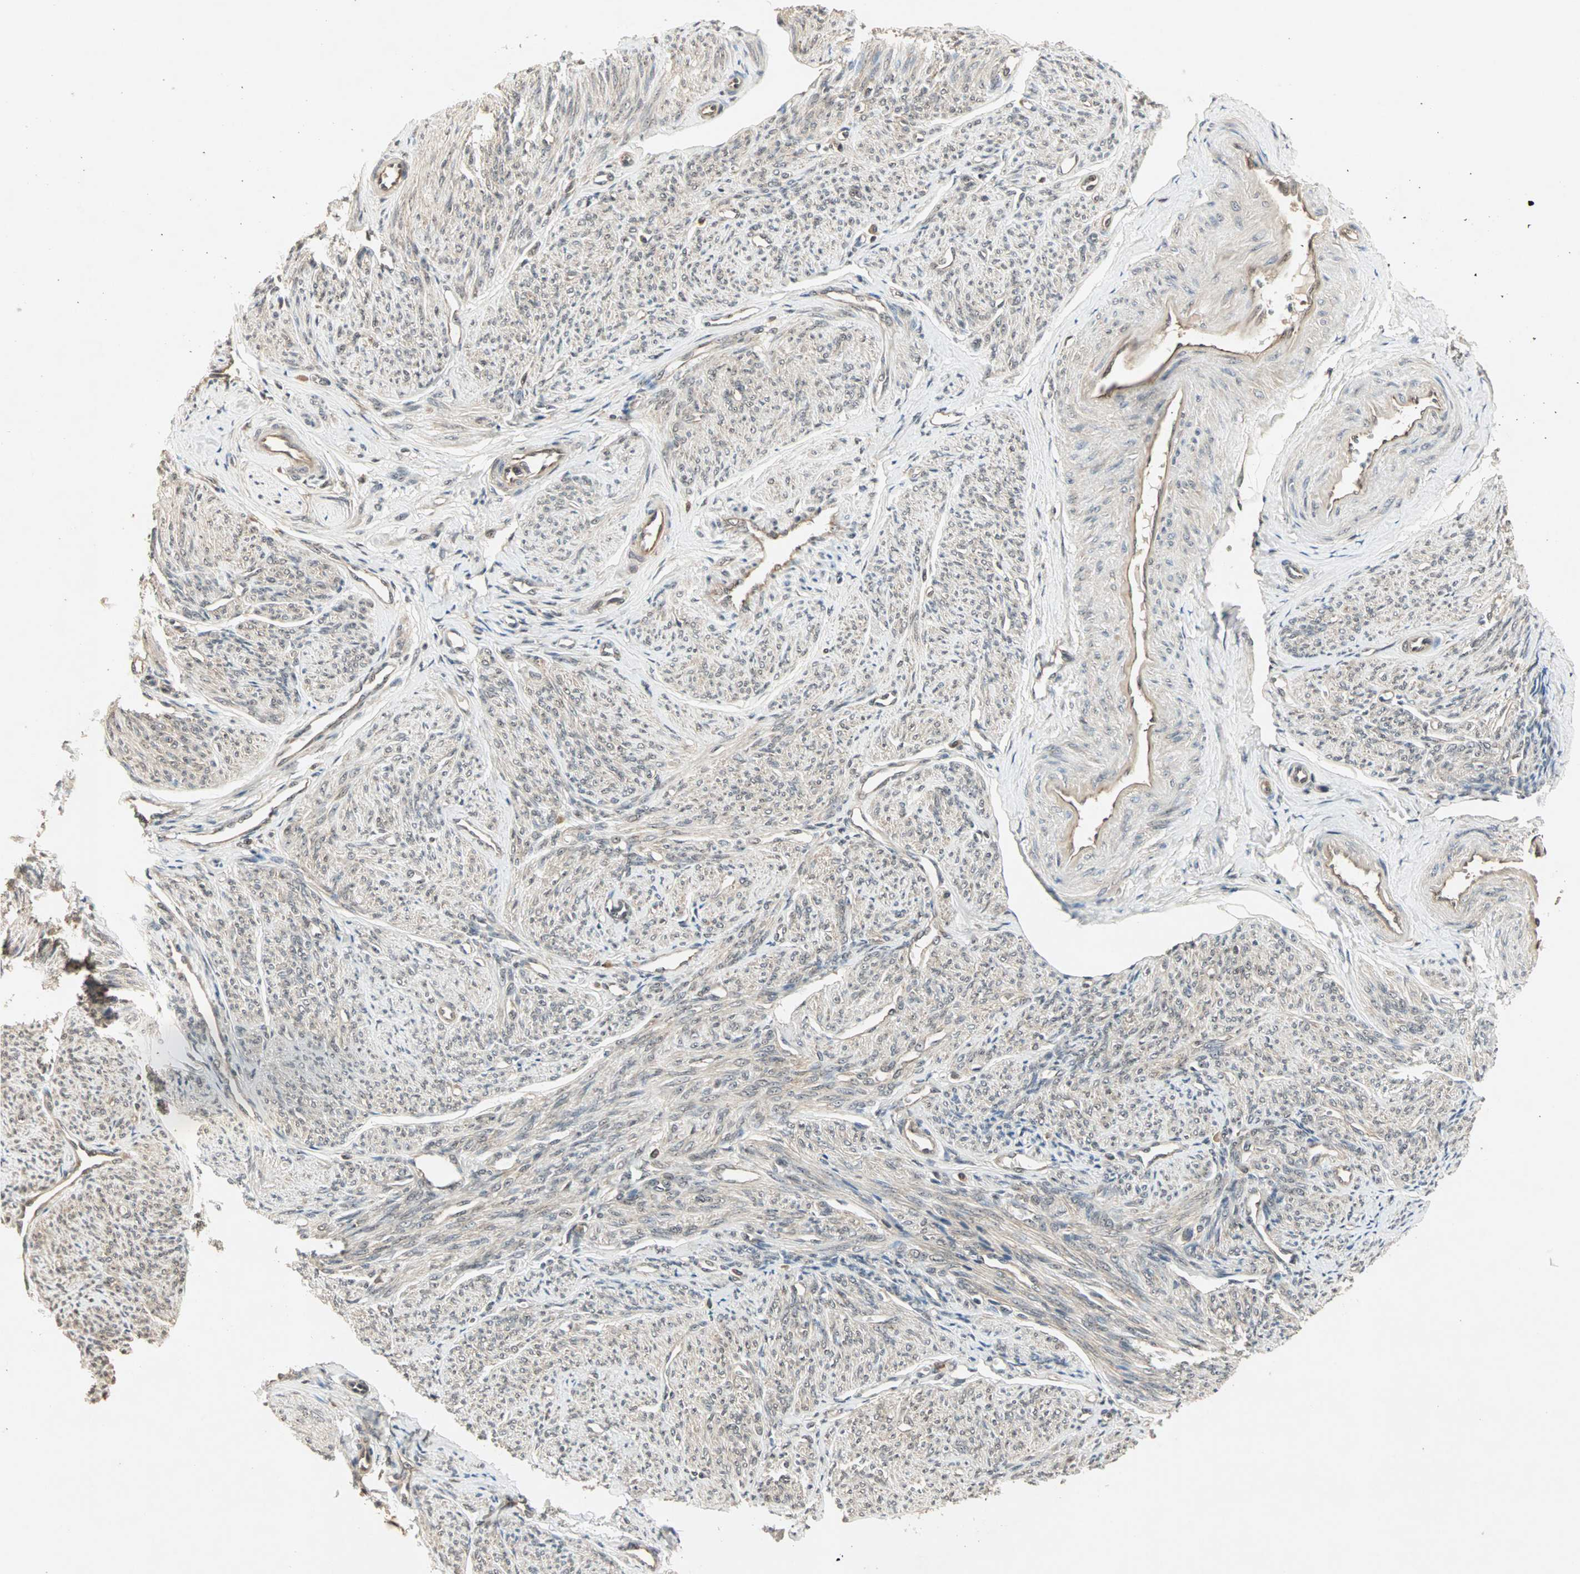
{"staining": {"intensity": "weak", "quantity": ">75%", "location": "cytoplasmic/membranous,nuclear"}, "tissue": "smooth muscle", "cell_type": "Smooth muscle cells", "image_type": "normal", "snomed": [{"axis": "morphology", "description": "Normal tissue, NOS"}, {"axis": "topography", "description": "Smooth muscle"}], "caption": "Weak cytoplasmic/membranous,nuclear staining for a protein is present in approximately >75% of smooth muscle cells of normal smooth muscle using immunohistochemistry (IHC).", "gene": "CSNK2B", "patient": {"sex": "female", "age": 65}}